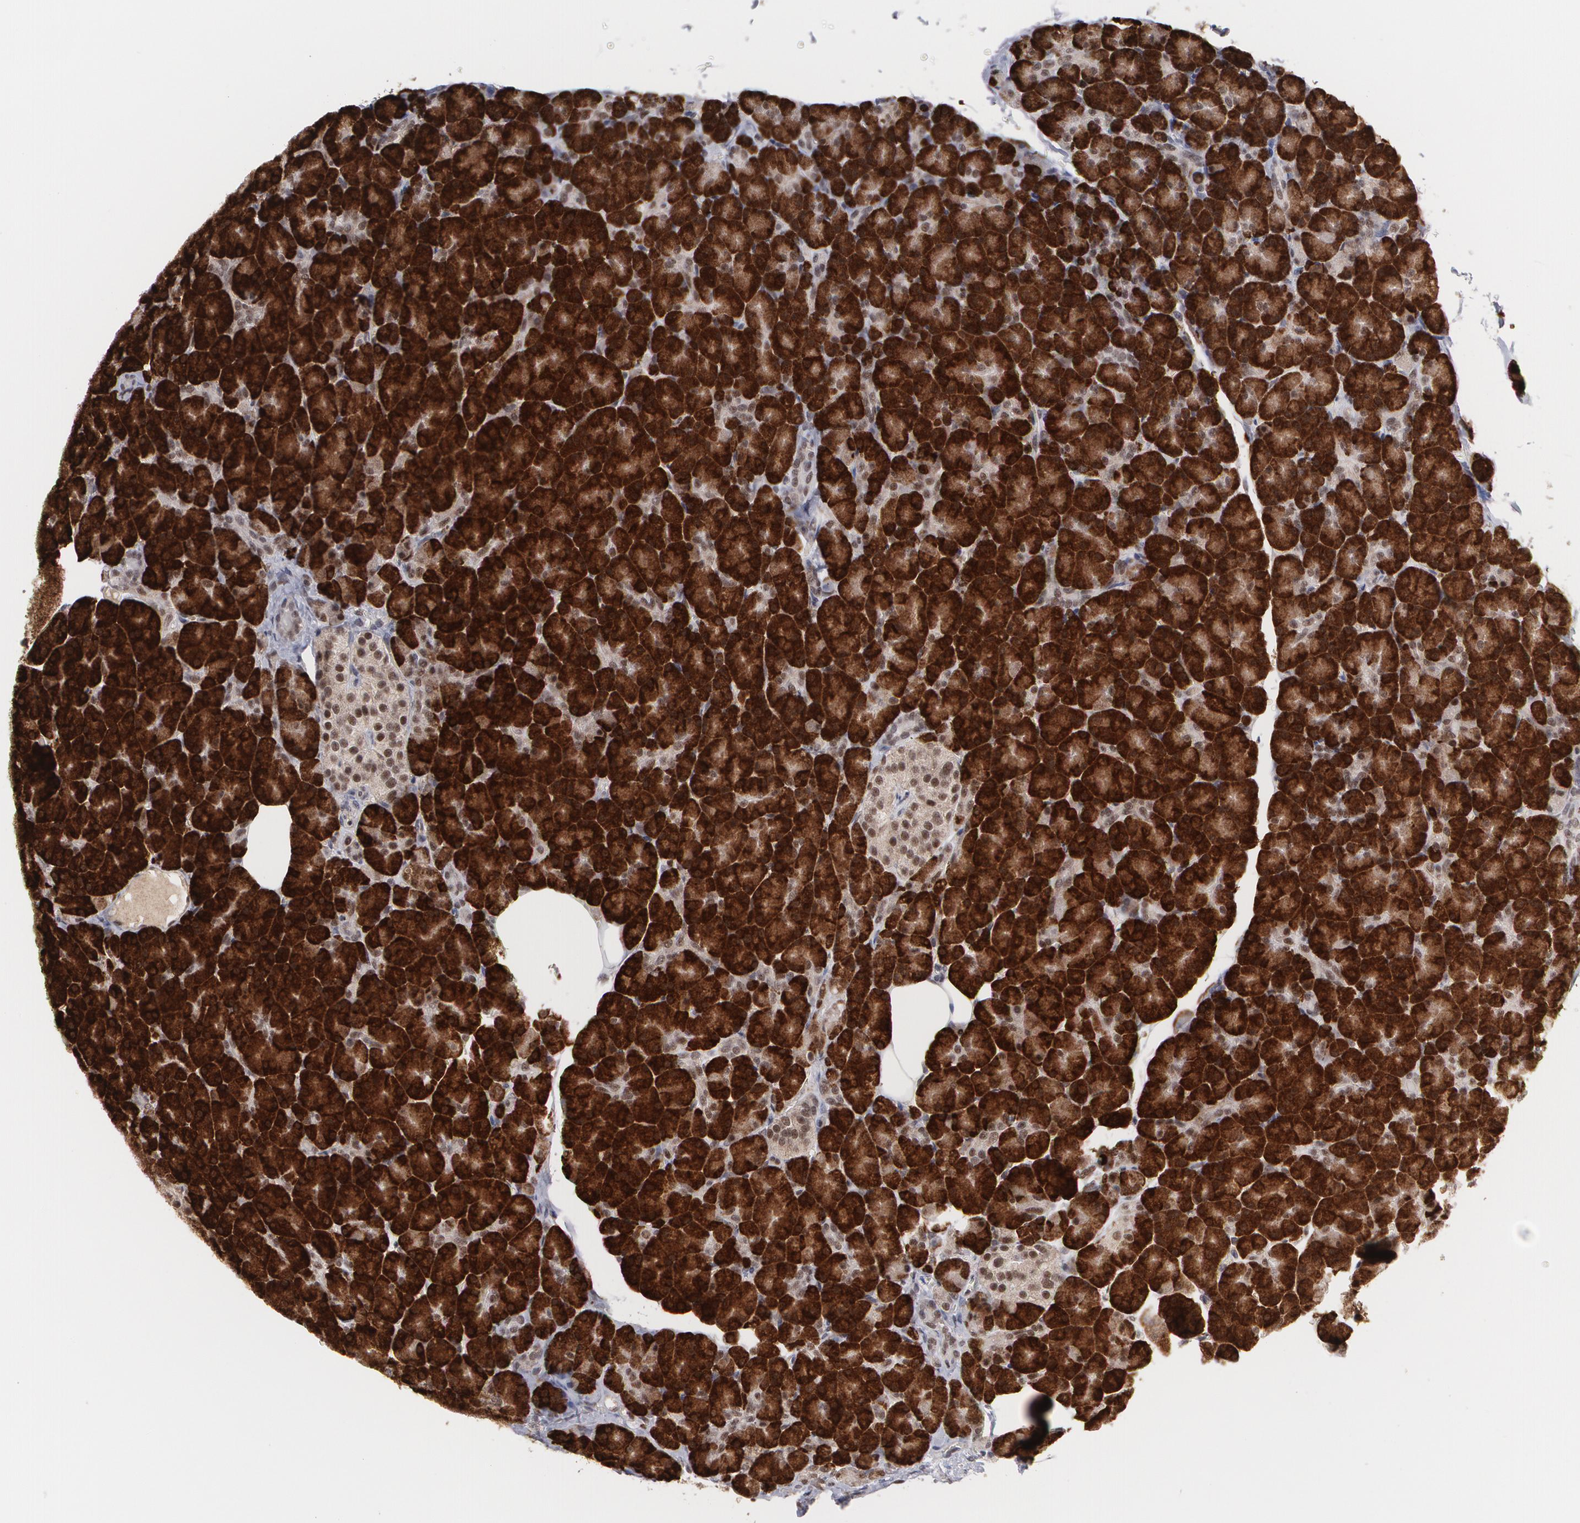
{"staining": {"intensity": "strong", "quantity": ">75%", "location": "nuclear"}, "tissue": "pancreas", "cell_type": "Exocrine glandular cells", "image_type": "normal", "snomed": [{"axis": "morphology", "description": "Normal tissue, NOS"}, {"axis": "topography", "description": "Pancreas"}], "caption": "Immunohistochemical staining of unremarkable pancreas displays strong nuclear protein positivity in approximately >75% of exocrine glandular cells.", "gene": "INTS6L", "patient": {"sex": "female", "age": 43}}